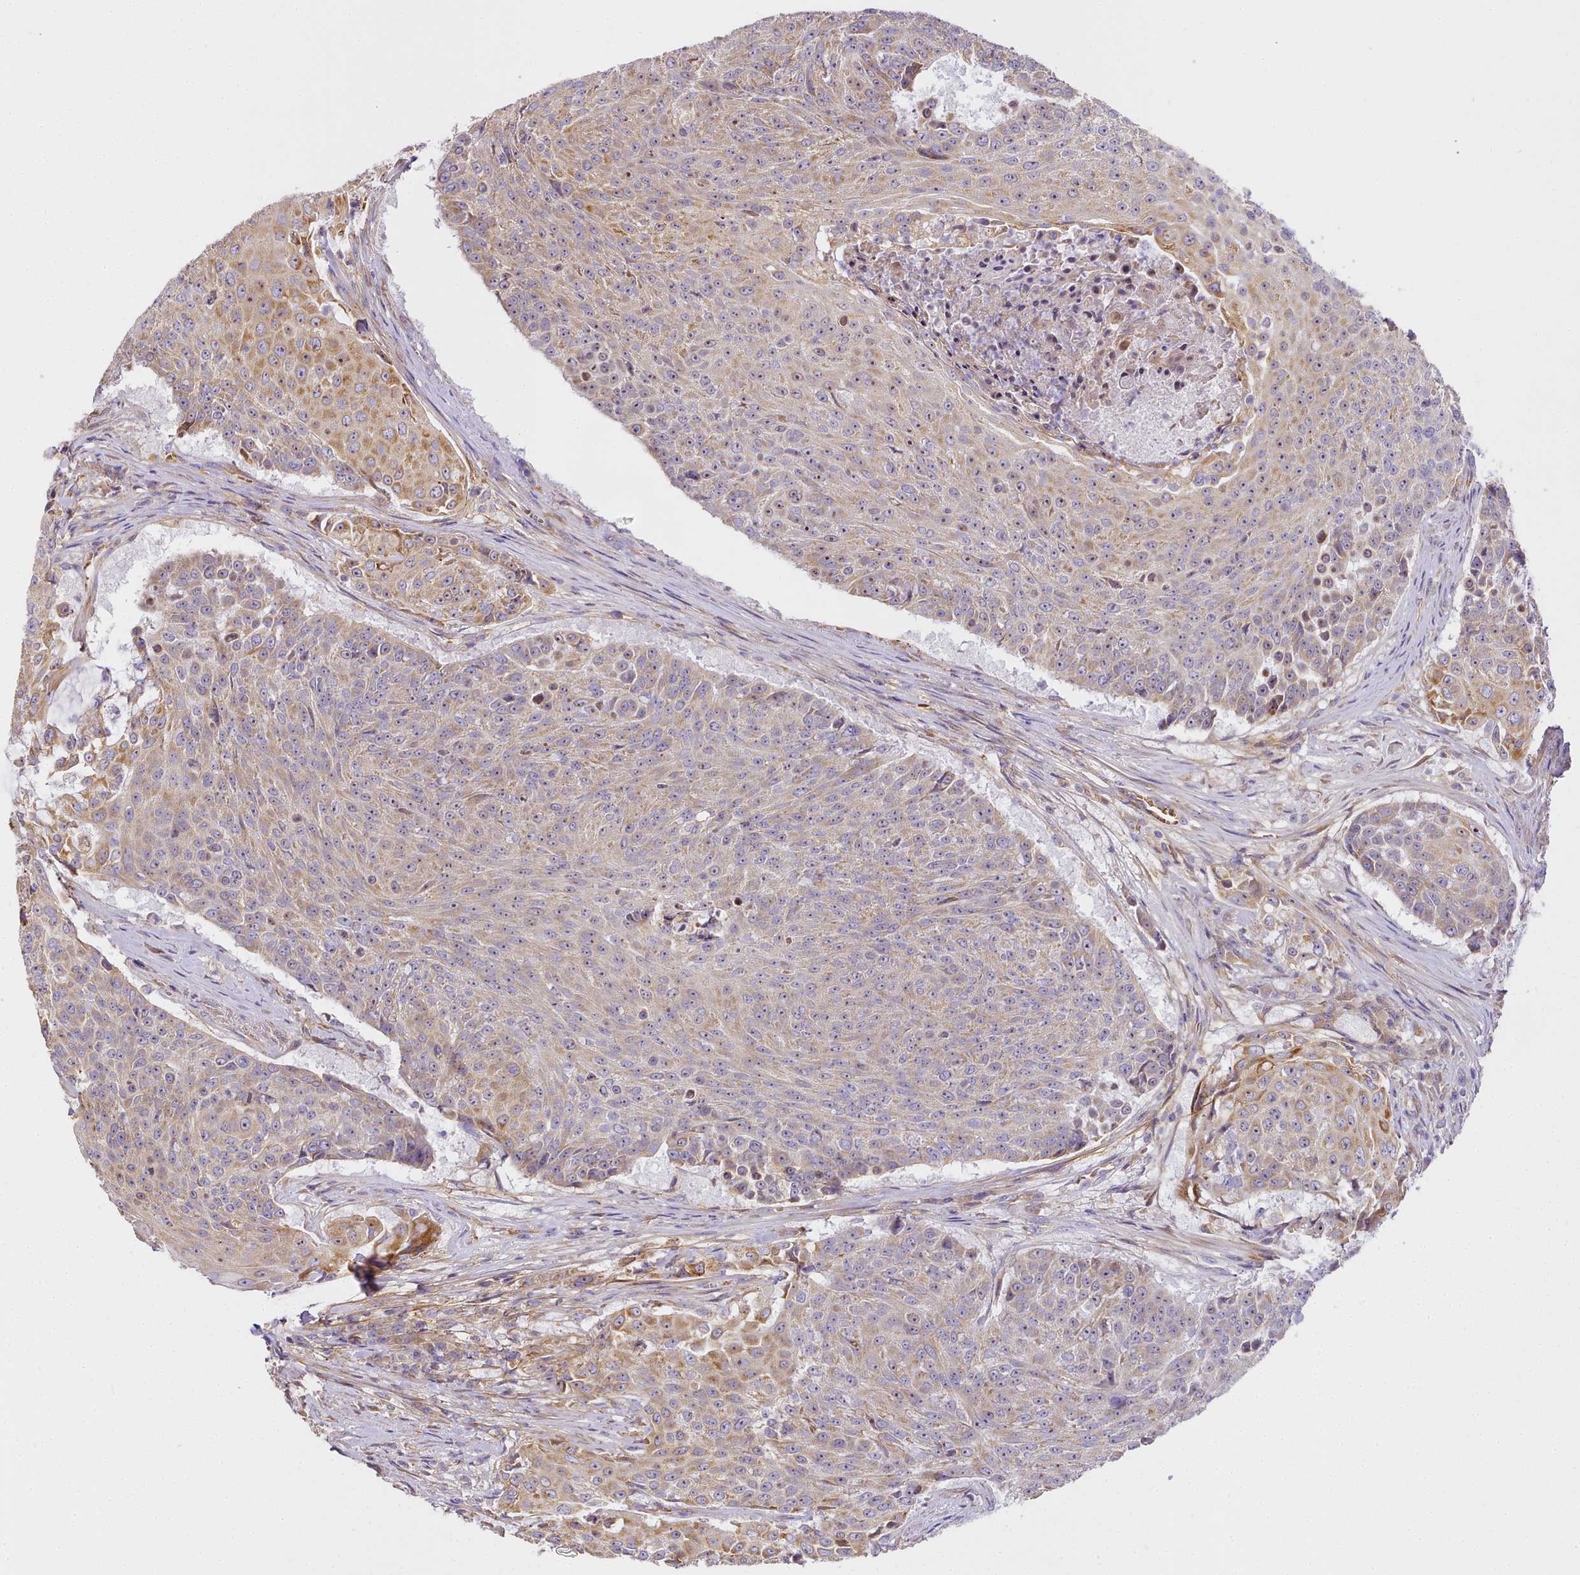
{"staining": {"intensity": "moderate", "quantity": "<25%", "location": "cytoplasmic/membranous"}, "tissue": "urothelial cancer", "cell_type": "Tumor cells", "image_type": "cancer", "snomed": [{"axis": "morphology", "description": "Urothelial carcinoma, High grade"}, {"axis": "topography", "description": "Urinary bladder"}], "caption": "A photomicrograph of urothelial cancer stained for a protein shows moderate cytoplasmic/membranous brown staining in tumor cells.", "gene": "NBPF1", "patient": {"sex": "female", "age": 63}}